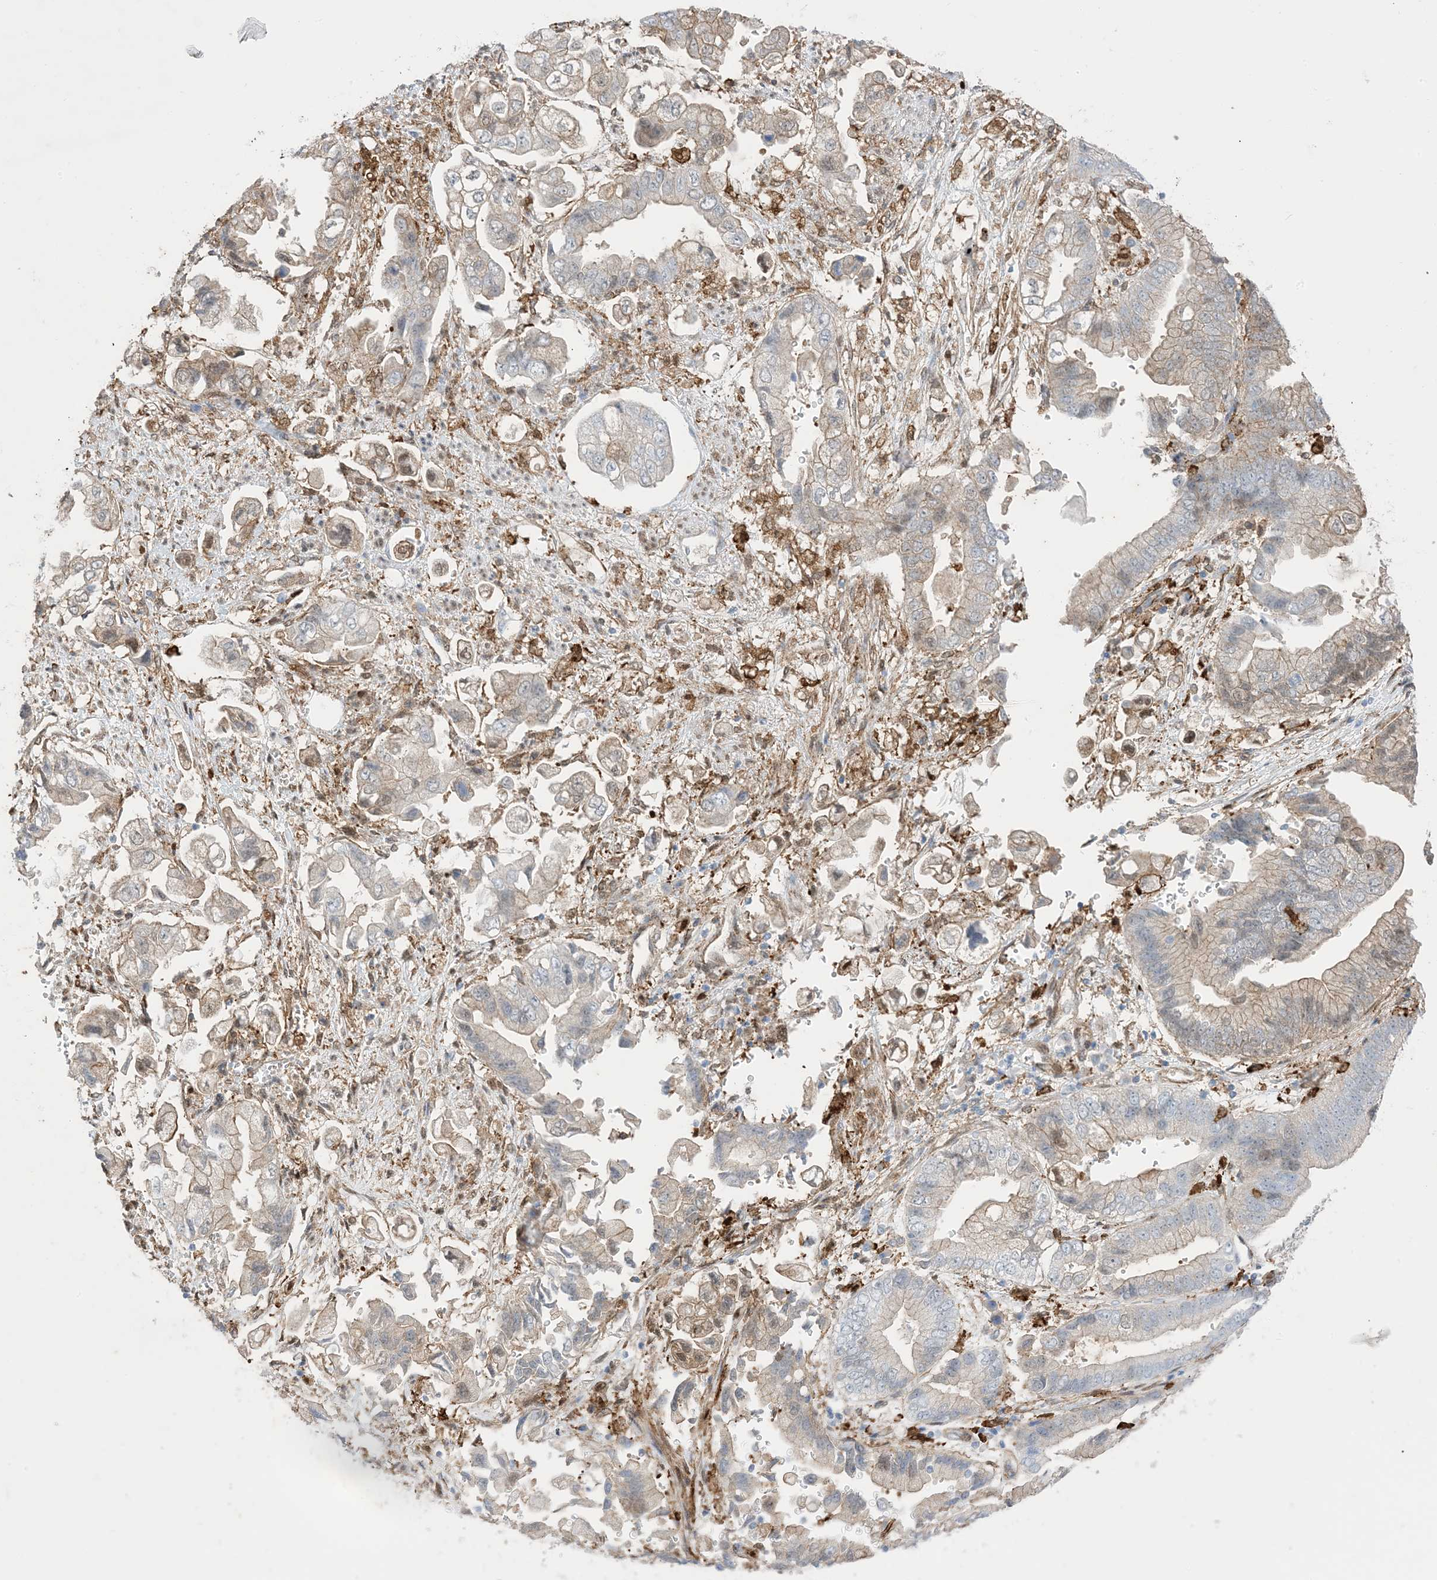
{"staining": {"intensity": "weak", "quantity": "<25%", "location": "cytoplasmic/membranous"}, "tissue": "stomach cancer", "cell_type": "Tumor cells", "image_type": "cancer", "snomed": [{"axis": "morphology", "description": "Adenocarcinoma, NOS"}, {"axis": "topography", "description": "Stomach"}], "caption": "DAB immunohistochemical staining of stomach adenocarcinoma shows no significant staining in tumor cells.", "gene": "GSN", "patient": {"sex": "male", "age": 62}}